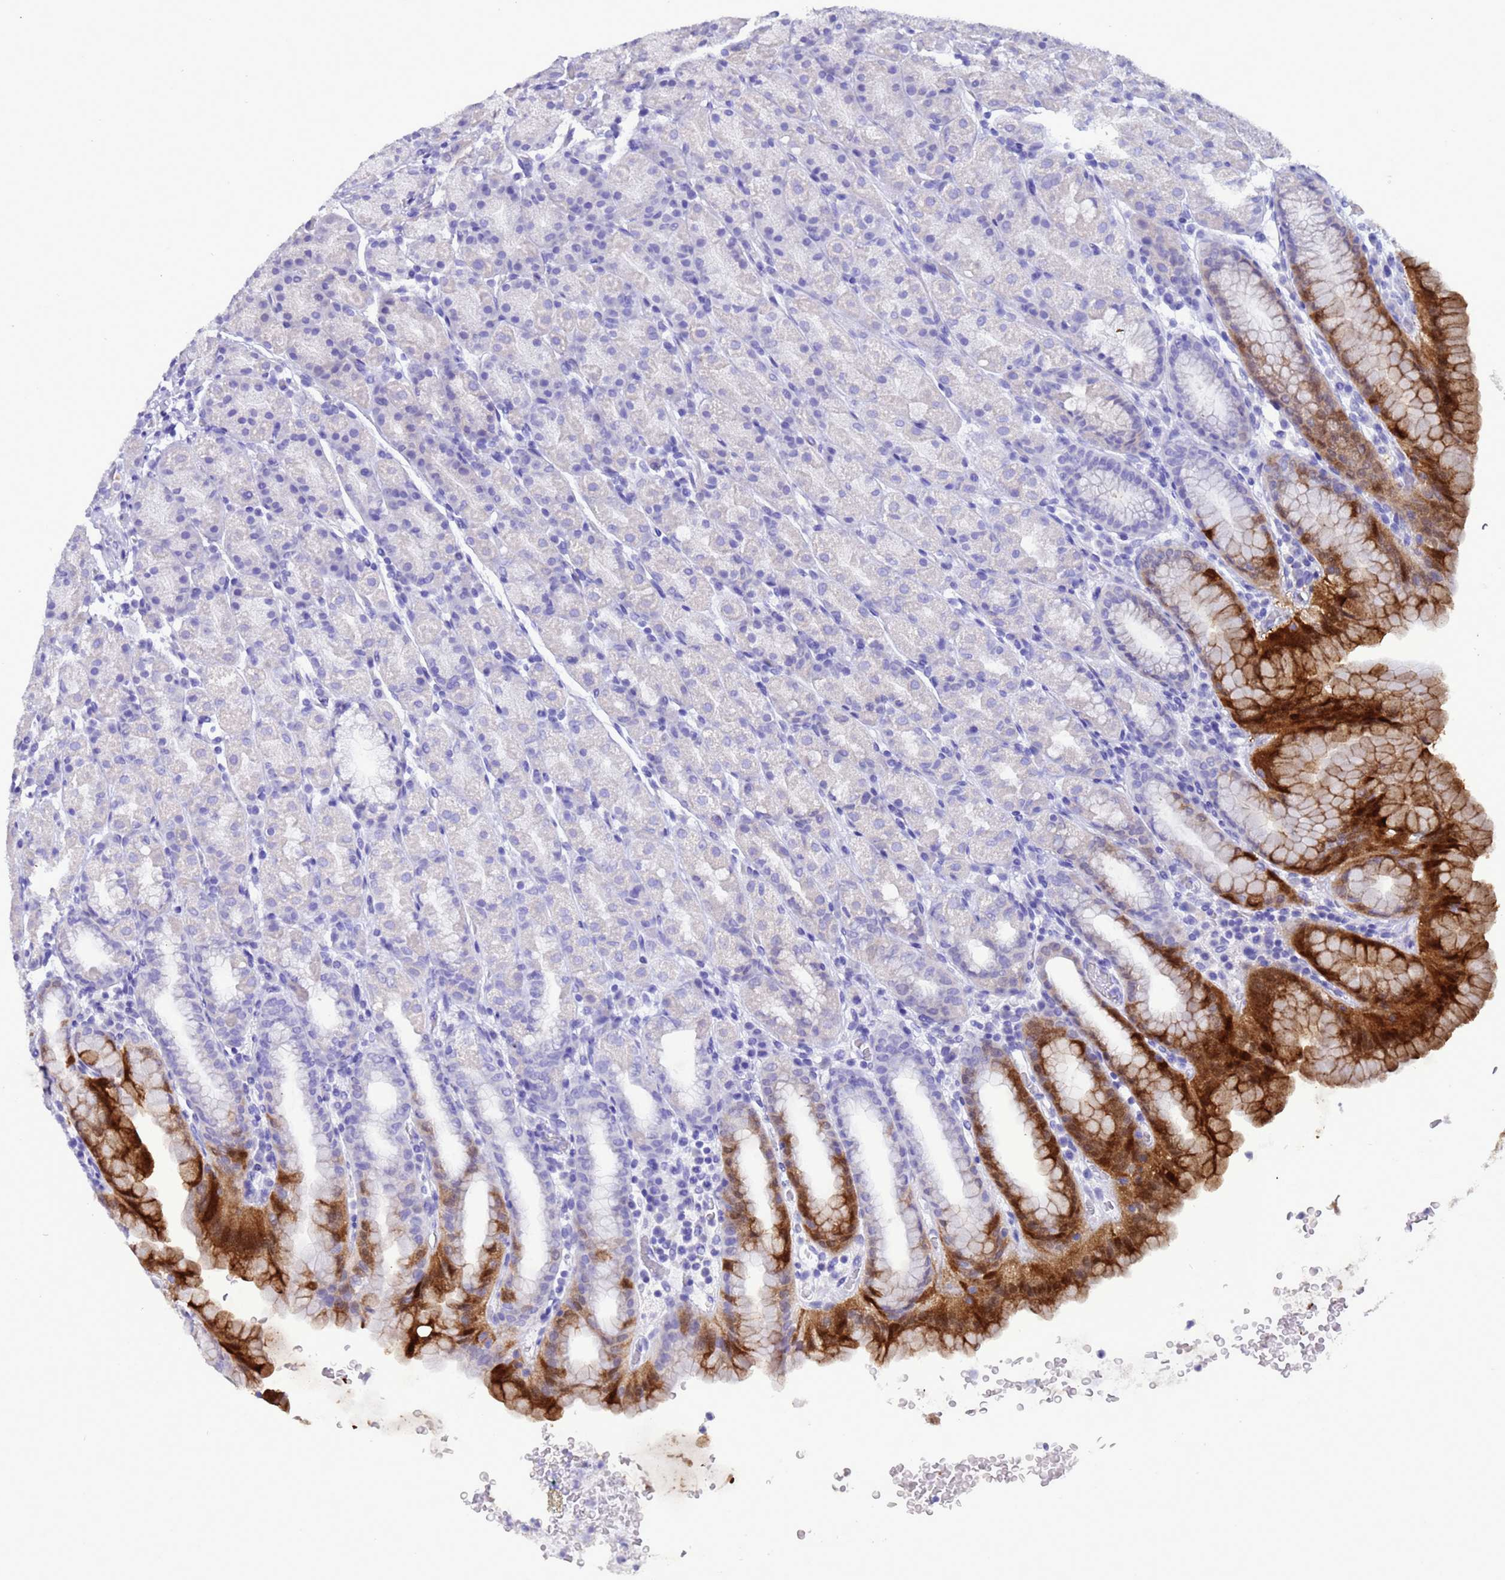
{"staining": {"intensity": "strong", "quantity": "<25%", "location": "cytoplasmic/membranous,nuclear"}, "tissue": "stomach", "cell_type": "Glandular cells", "image_type": "normal", "snomed": [{"axis": "morphology", "description": "Normal tissue, NOS"}, {"axis": "topography", "description": "Stomach, upper"}], "caption": "This histopathology image demonstrates immunohistochemistry staining of benign stomach, with medium strong cytoplasmic/membranous,nuclear expression in approximately <25% of glandular cells.", "gene": "AKR1C2", "patient": {"sex": "male", "age": 68}}